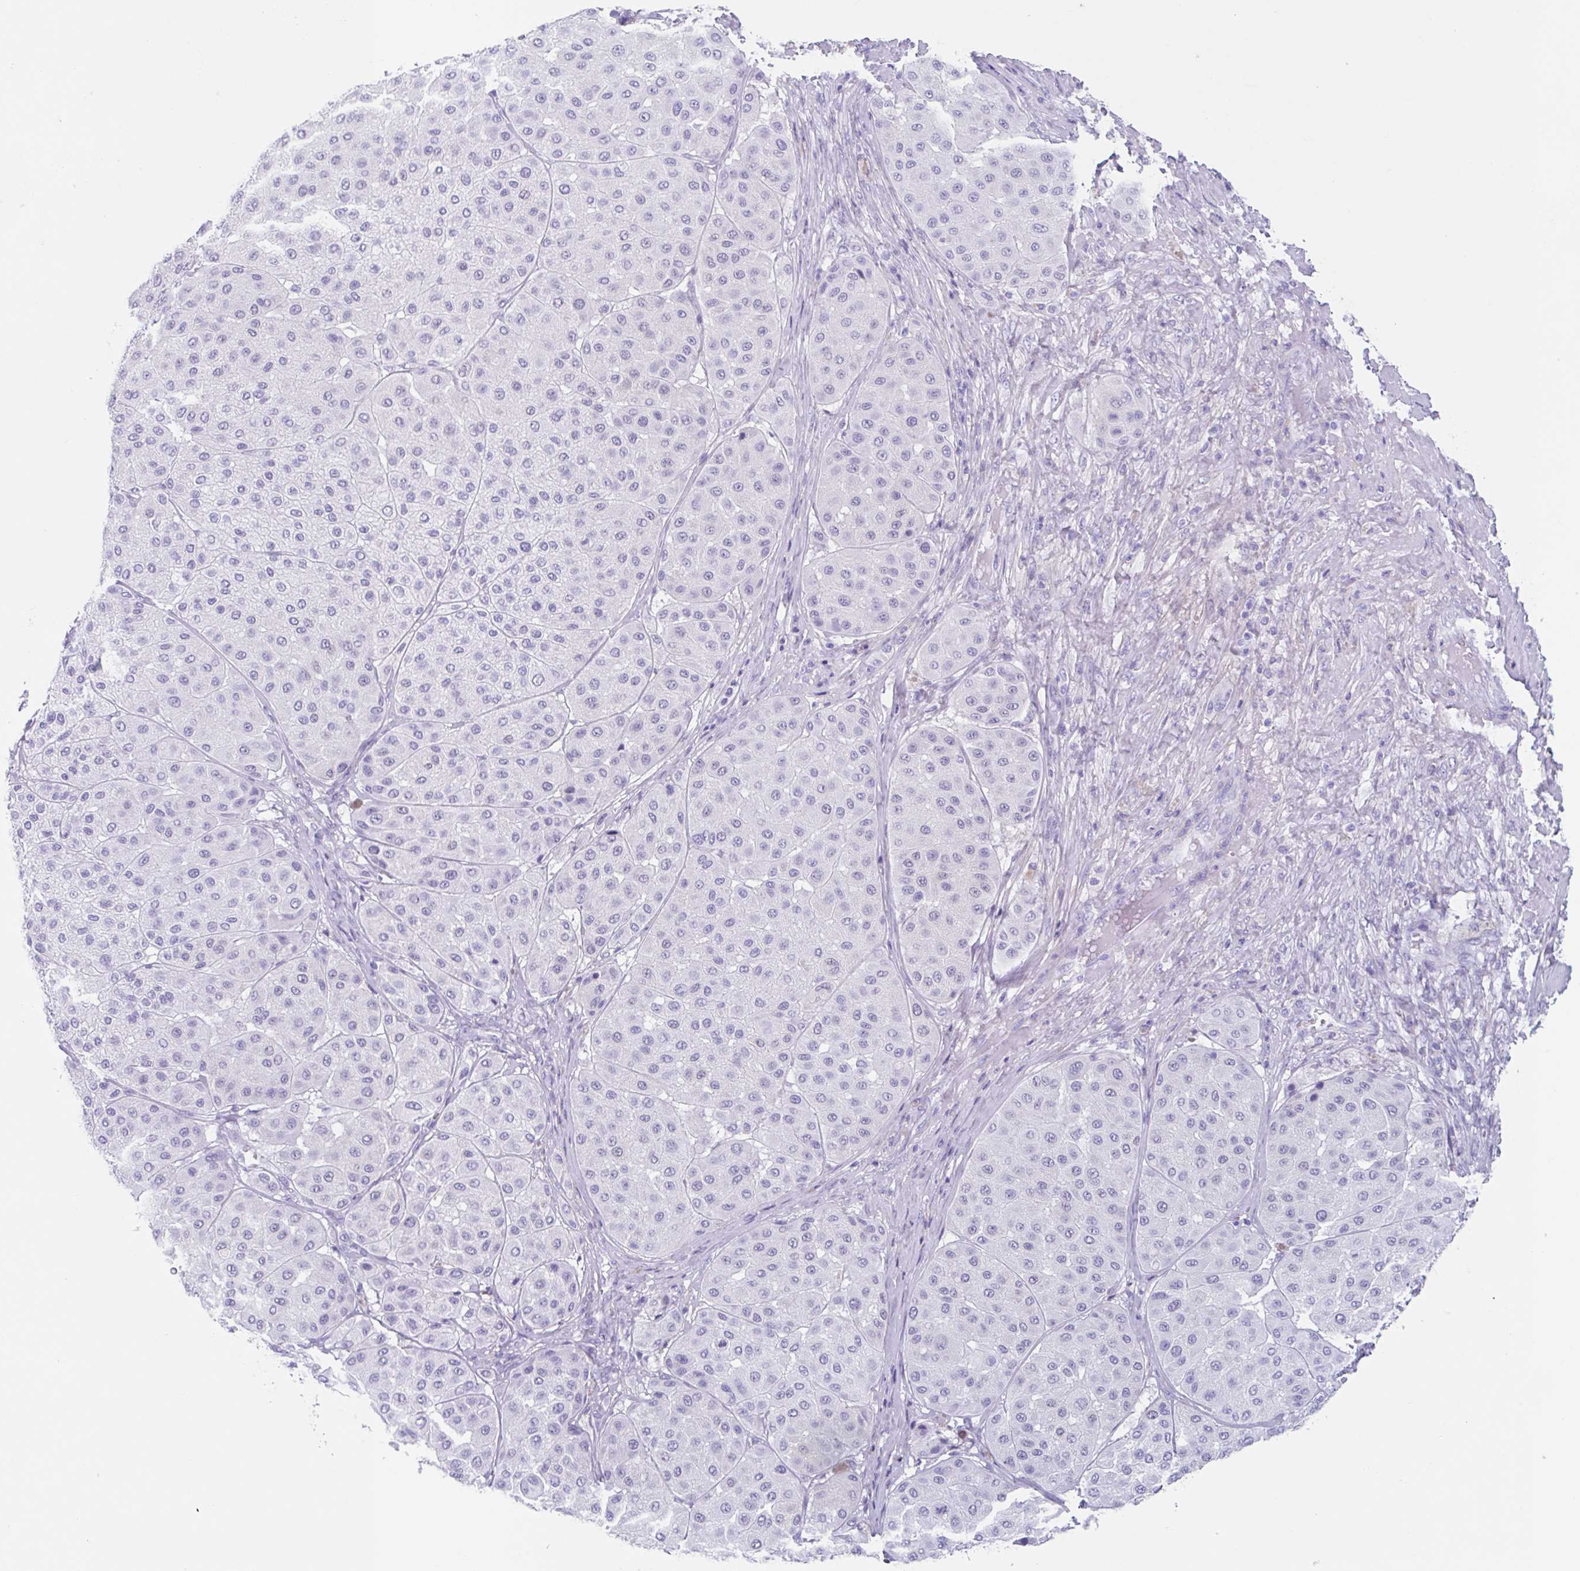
{"staining": {"intensity": "negative", "quantity": "none", "location": "none"}, "tissue": "melanoma", "cell_type": "Tumor cells", "image_type": "cancer", "snomed": [{"axis": "morphology", "description": "Malignant melanoma, Metastatic site"}, {"axis": "topography", "description": "Smooth muscle"}], "caption": "Micrograph shows no significant protein positivity in tumor cells of malignant melanoma (metastatic site).", "gene": "TAS2R41", "patient": {"sex": "male", "age": 41}}